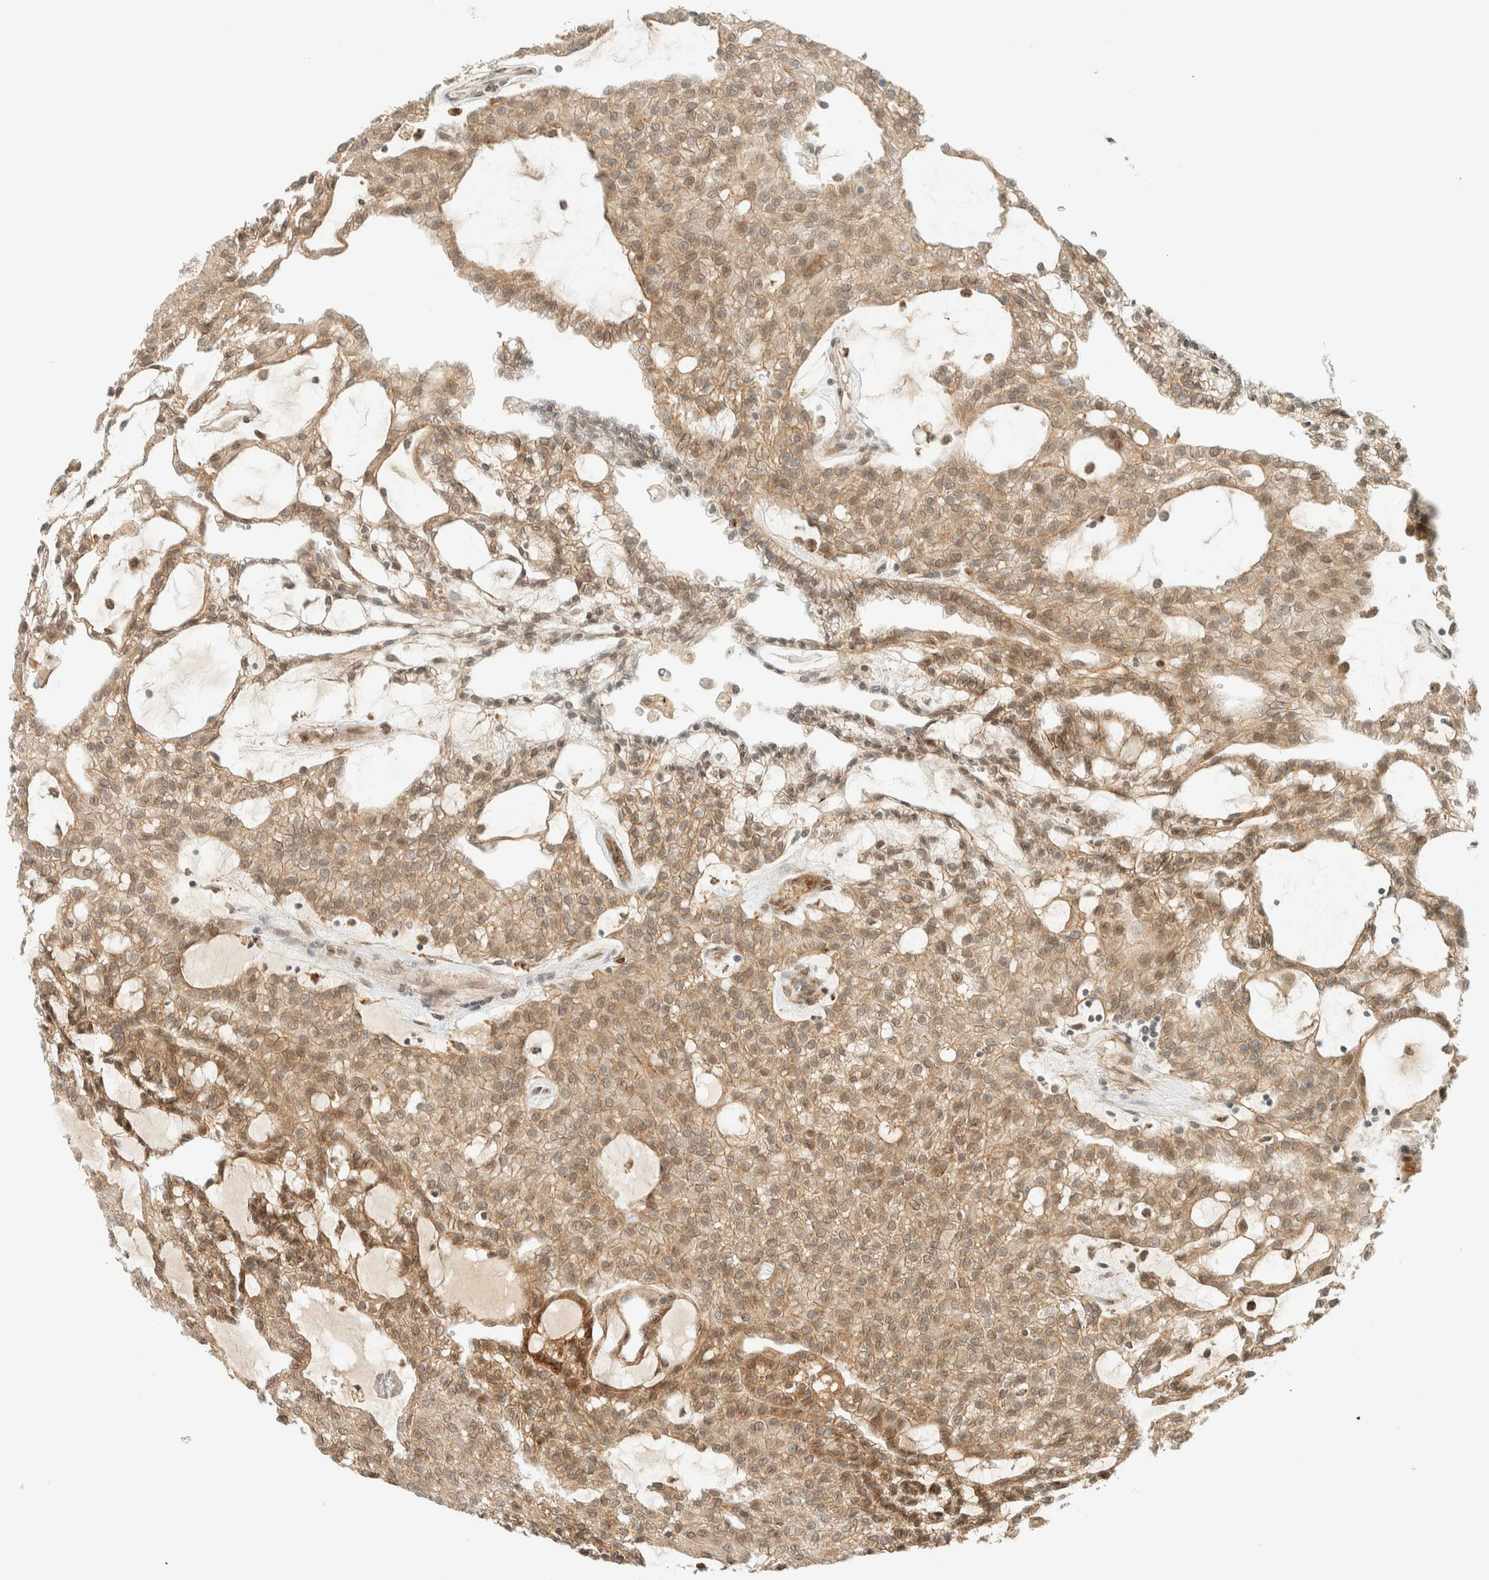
{"staining": {"intensity": "weak", "quantity": ">75%", "location": "cytoplasmic/membranous,nuclear"}, "tissue": "renal cancer", "cell_type": "Tumor cells", "image_type": "cancer", "snomed": [{"axis": "morphology", "description": "Adenocarcinoma, NOS"}, {"axis": "topography", "description": "Kidney"}], "caption": "Renal cancer stained with a brown dye demonstrates weak cytoplasmic/membranous and nuclear positive expression in about >75% of tumor cells.", "gene": "ITPRID1", "patient": {"sex": "male", "age": 63}}